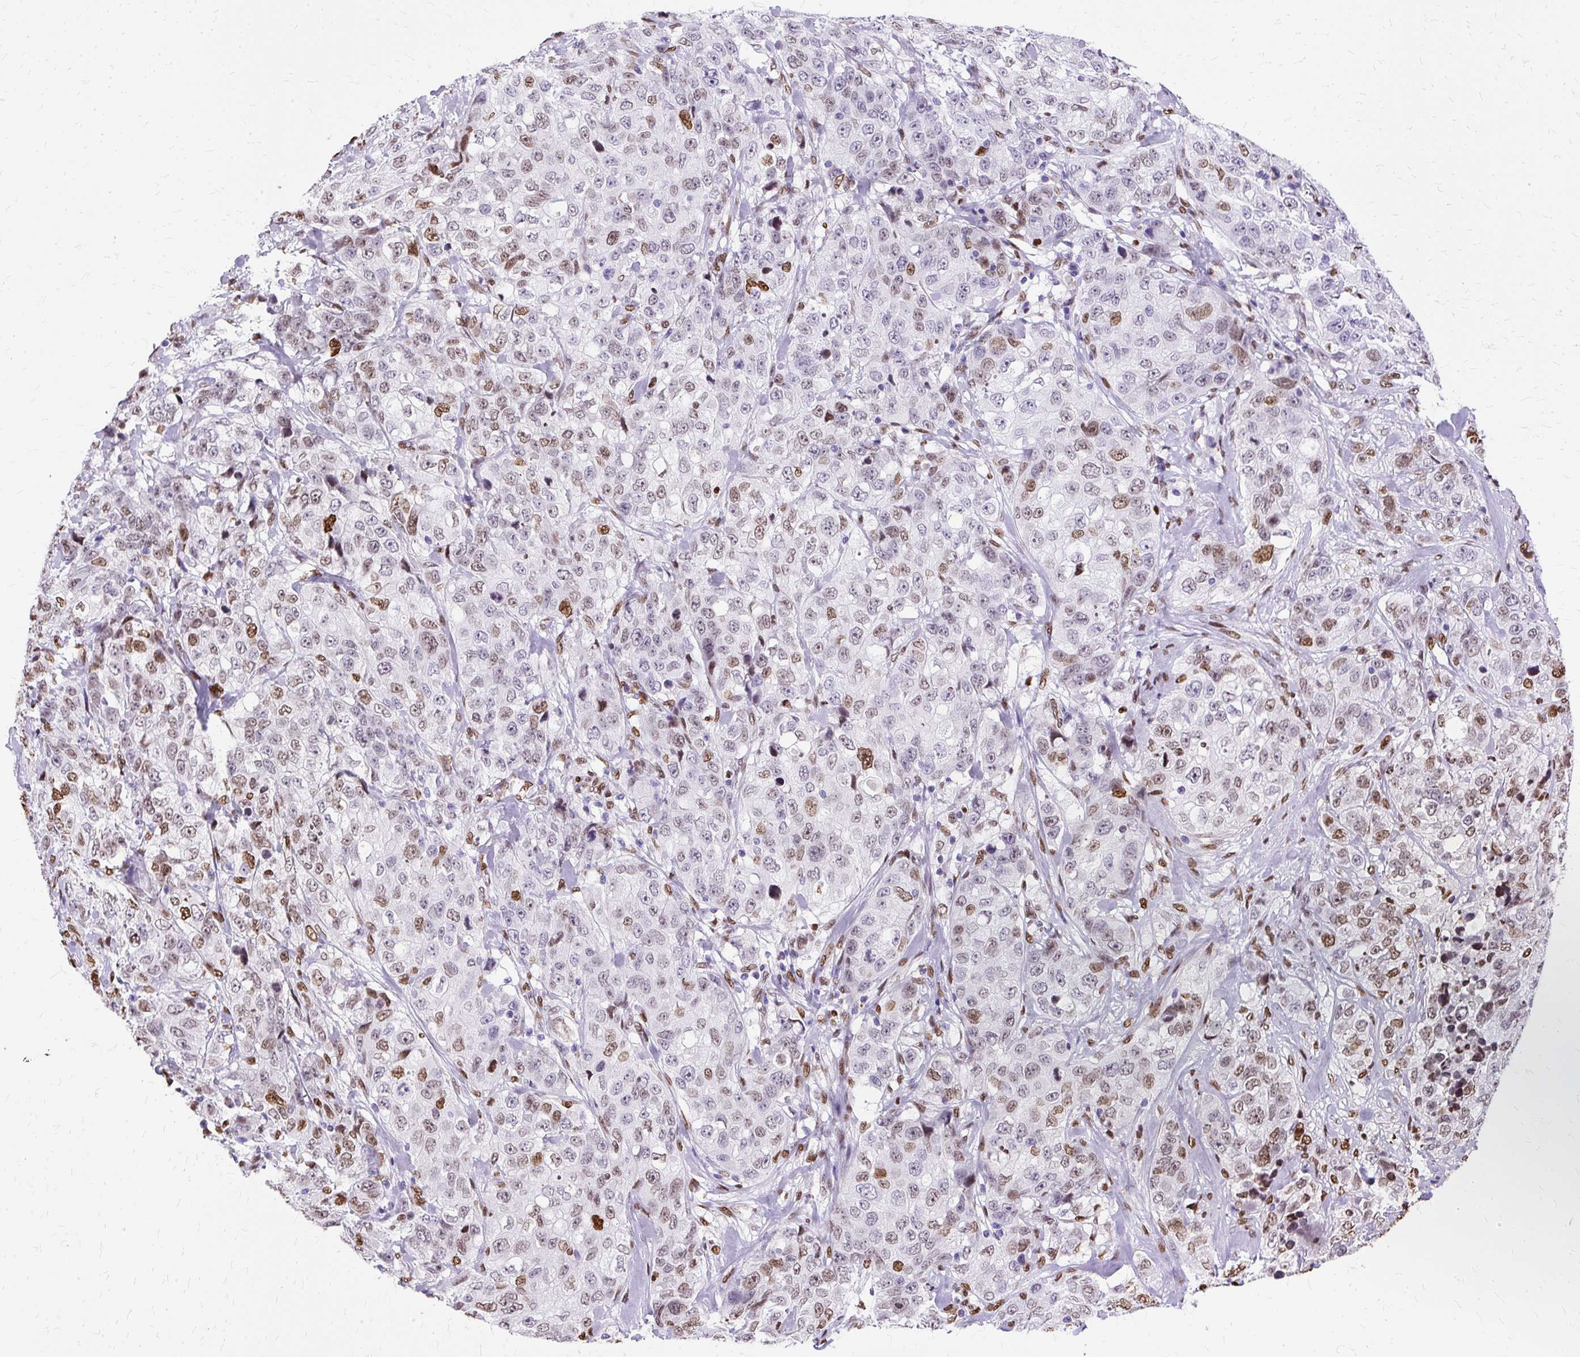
{"staining": {"intensity": "moderate", "quantity": "25%-75%", "location": "nuclear"}, "tissue": "stomach cancer", "cell_type": "Tumor cells", "image_type": "cancer", "snomed": [{"axis": "morphology", "description": "Adenocarcinoma, NOS"}, {"axis": "topography", "description": "Stomach"}], "caption": "Human adenocarcinoma (stomach) stained with a protein marker exhibits moderate staining in tumor cells.", "gene": "TMEM184C", "patient": {"sex": "male", "age": 48}}